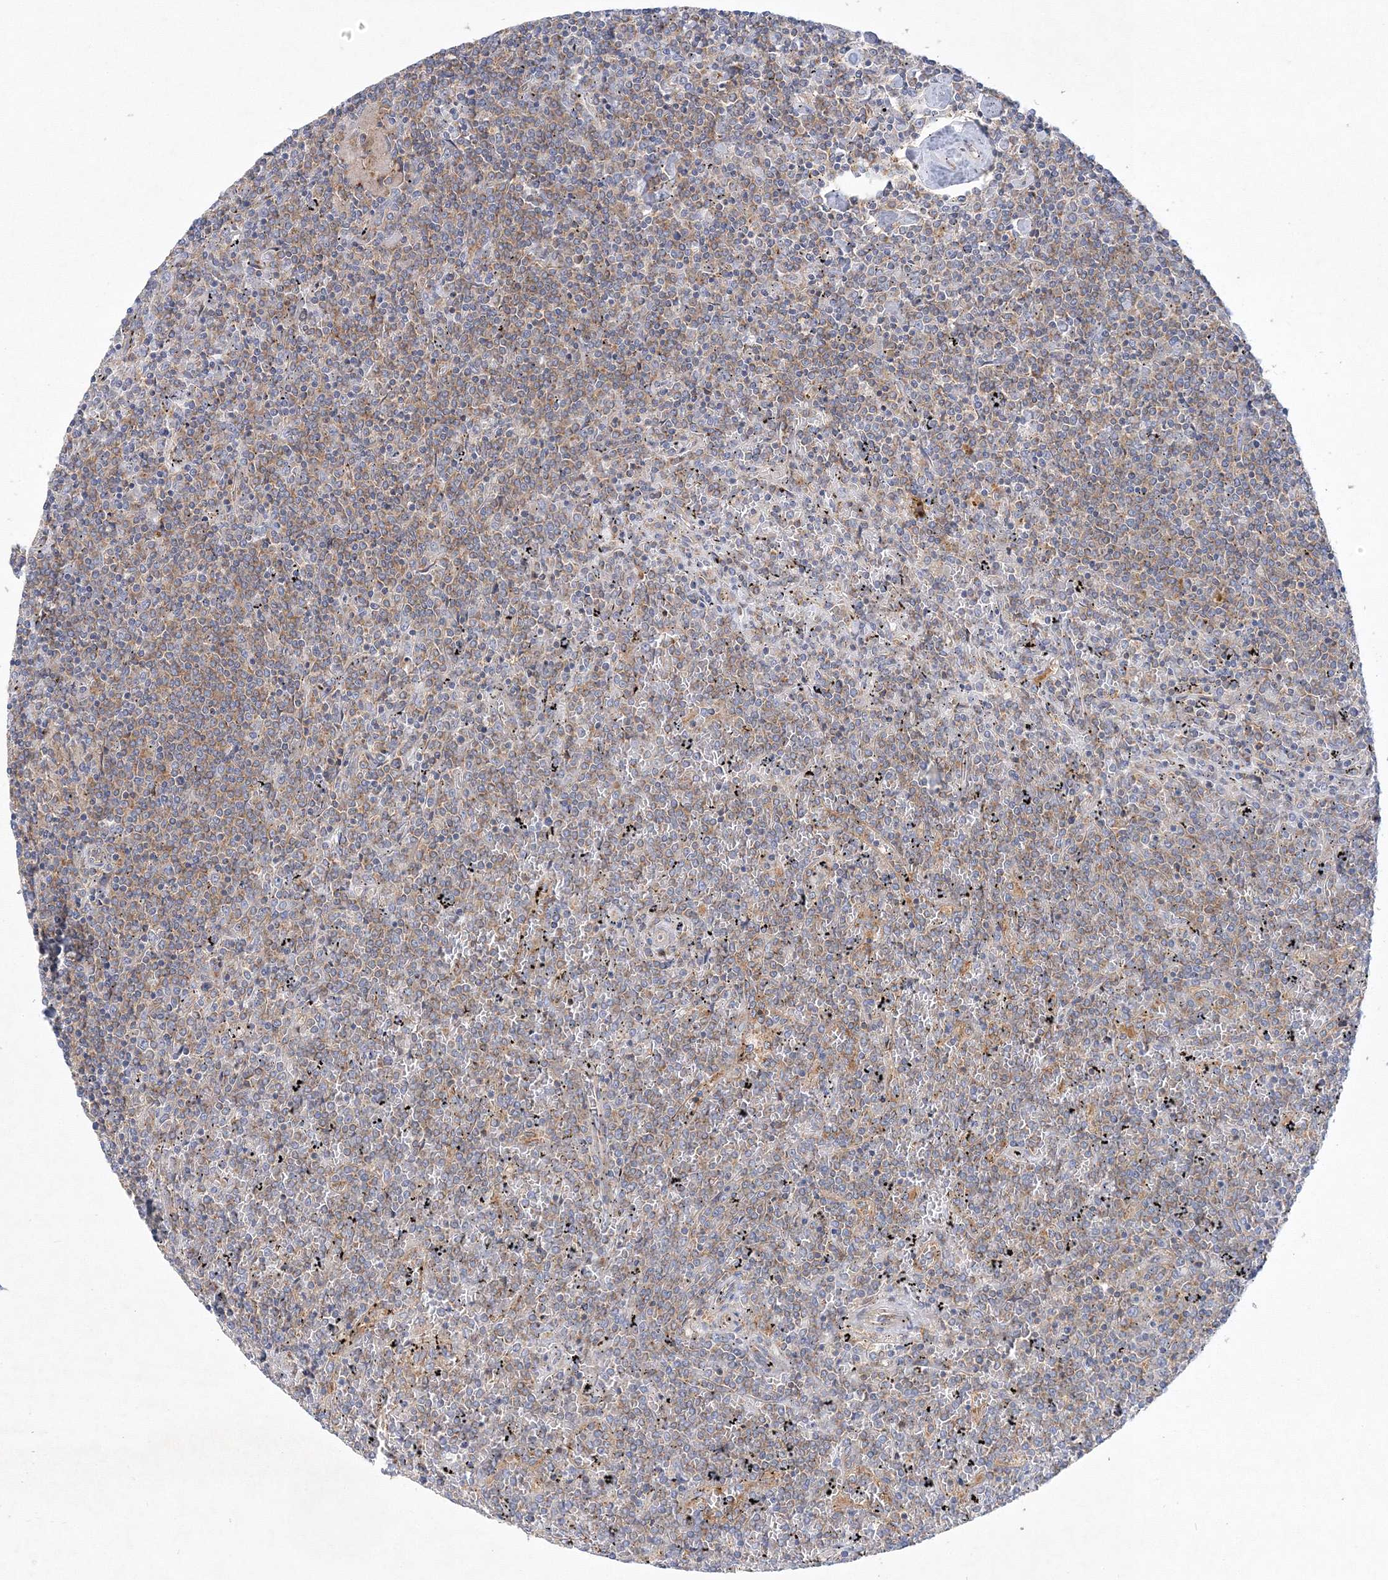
{"staining": {"intensity": "moderate", "quantity": ">75%", "location": "cytoplasmic/membranous"}, "tissue": "lymphoma", "cell_type": "Tumor cells", "image_type": "cancer", "snomed": [{"axis": "morphology", "description": "Malignant lymphoma, non-Hodgkin's type, Low grade"}, {"axis": "topography", "description": "Spleen"}], "caption": "Immunohistochemical staining of malignant lymphoma, non-Hodgkin's type (low-grade) shows moderate cytoplasmic/membranous protein positivity in about >75% of tumor cells. Nuclei are stained in blue.", "gene": "SEC23IP", "patient": {"sex": "female", "age": 19}}